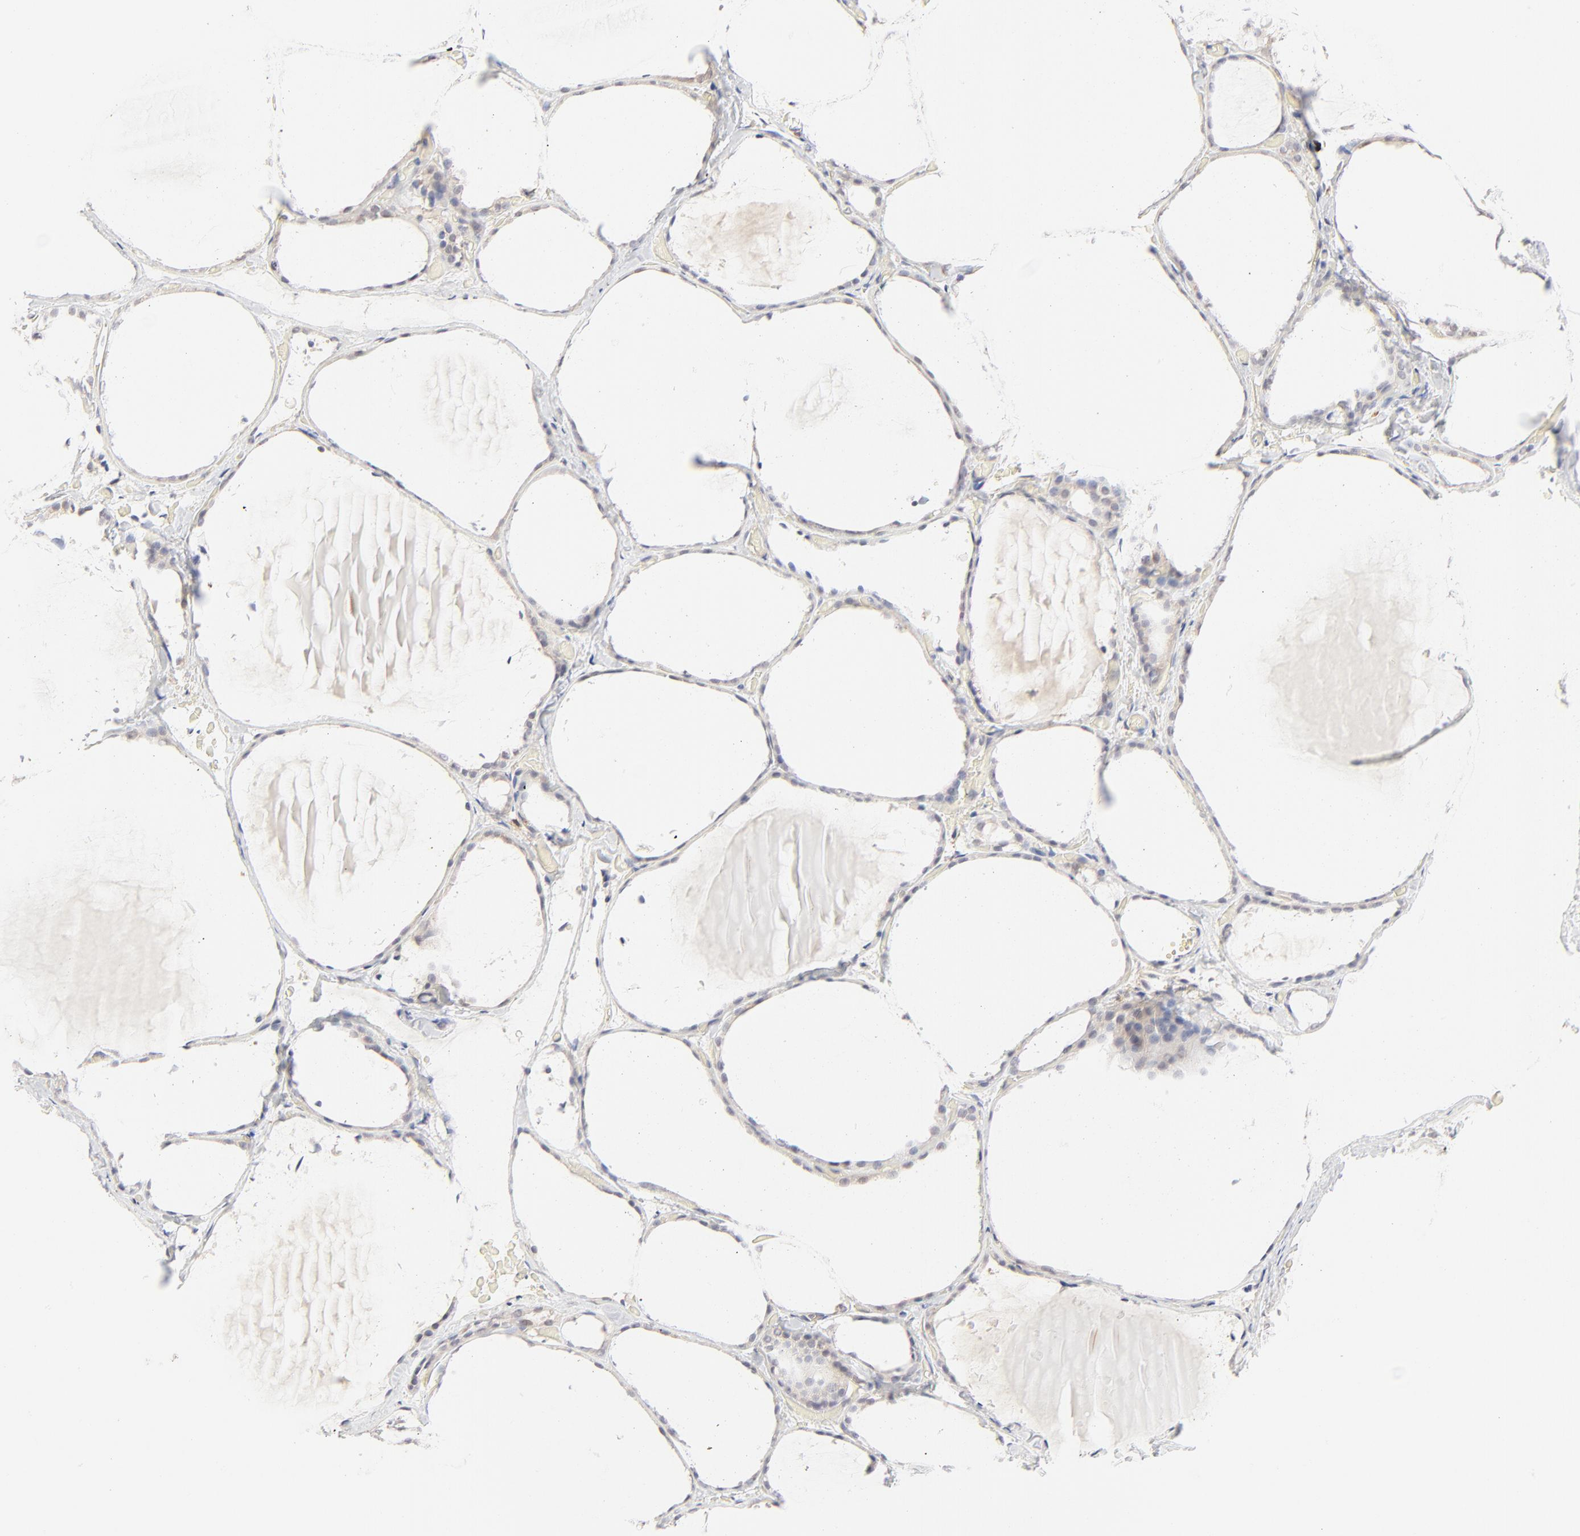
{"staining": {"intensity": "negative", "quantity": "none", "location": "none"}, "tissue": "thyroid gland", "cell_type": "Glandular cells", "image_type": "normal", "snomed": [{"axis": "morphology", "description": "Normal tissue, NOS"}, {"axis": "topography", "description": "Thyroid gland"}], "caption": "The photomicrograph demonstrates no significant expression in glandular cells of thyroid gland.", "gene": "CDK6", "patient": {"sex": "female", "age": 22}}